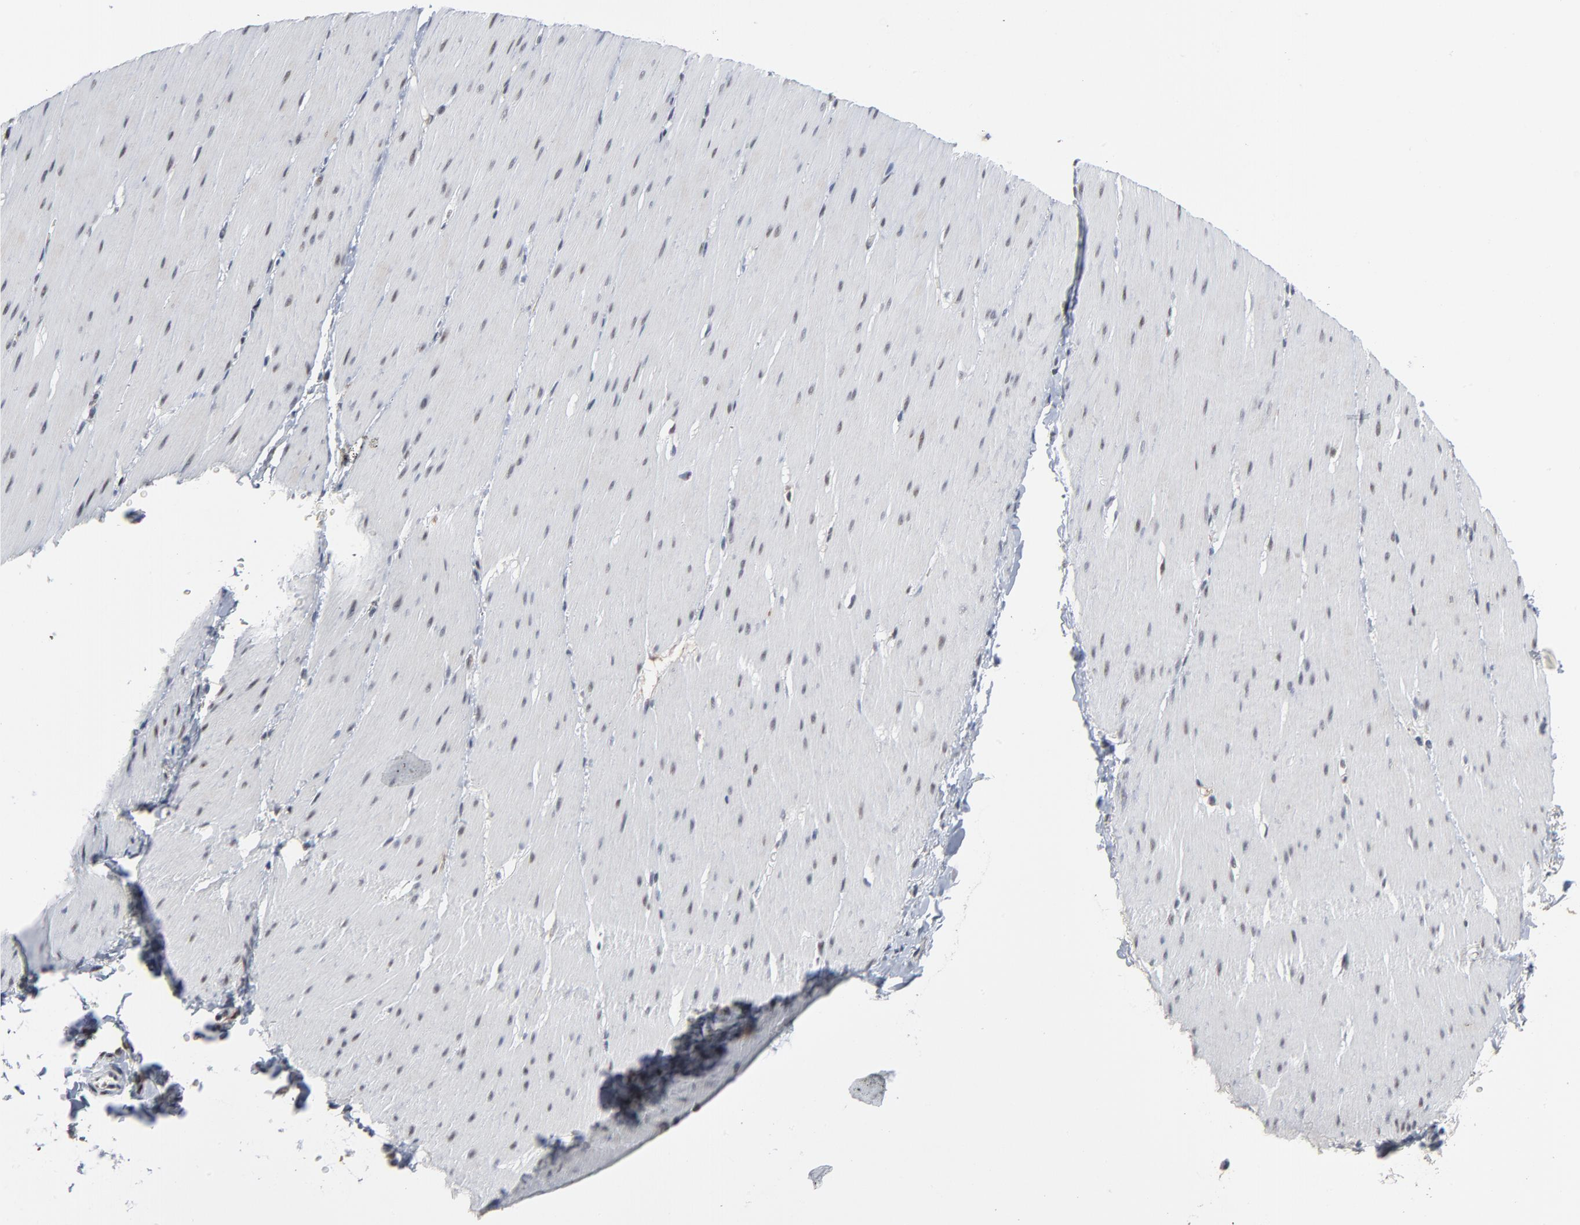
{"staining": {"intensity": "negative", "quantity": "none", "location": "none"}, "tissue": "smooth muscle", "cell_type": "Smooth muscle cells", "image_type": "normal", "snomed": [{"axis": "morphology", "description": "Normal tissue, NOS"}, {"axis": "topography", "description": "Smooth muscle"}, {"axis": "topography", "description": "Colon"}], "caption": "Immunohistochemistry histopathology image of normal human smooth muscle stained for a protein (brown), which reveals no positivity in smooth muscle cells.", "gene": "ATF7", "patient": {"sex": "male", "age": 67}}